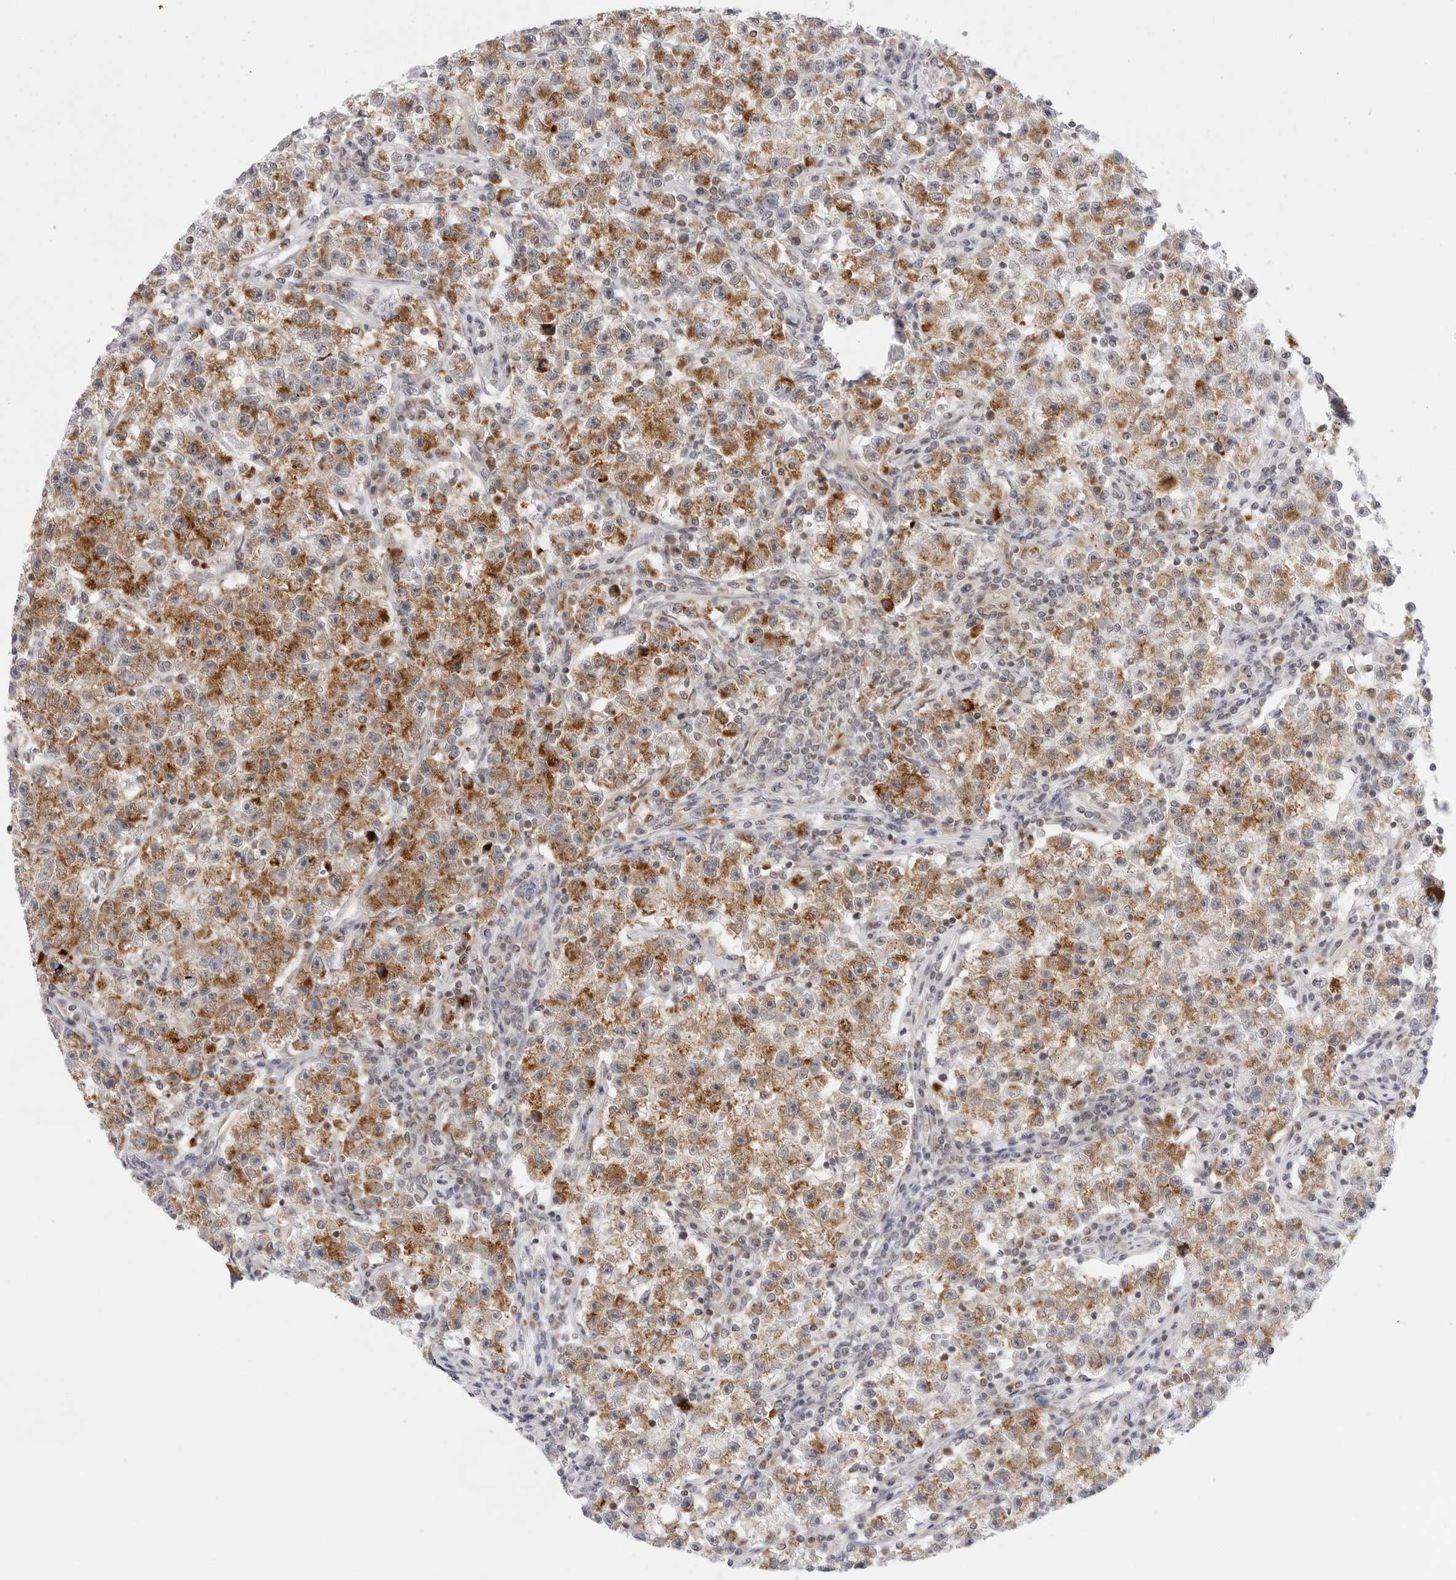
{"staining": {"intensity": "moderate", "quantity": ">75%", "location": "cytoplasmic/membranous"}, "tissue": "testis cancer", "cell_type": "Tumor cells", "image_type": "cancer", "snomed": [{"axis": "morphology", "description": "Seminoma, NOS"}, {"axis": "topography", "description": "Testis"}], "caption": "Immunohistochemistry (IHC) photomicrograph of neoplastic tissue: testis seminoma stained using immunohistochemistry reveals medium levels of moderate protein expression localized specifically in the cytoplasmic/membranous of tumor cells, appearing as a cytoplasmic/membranous brown color.", "gene": "CIART", "patient": {"sex": "male", "age": 22}}